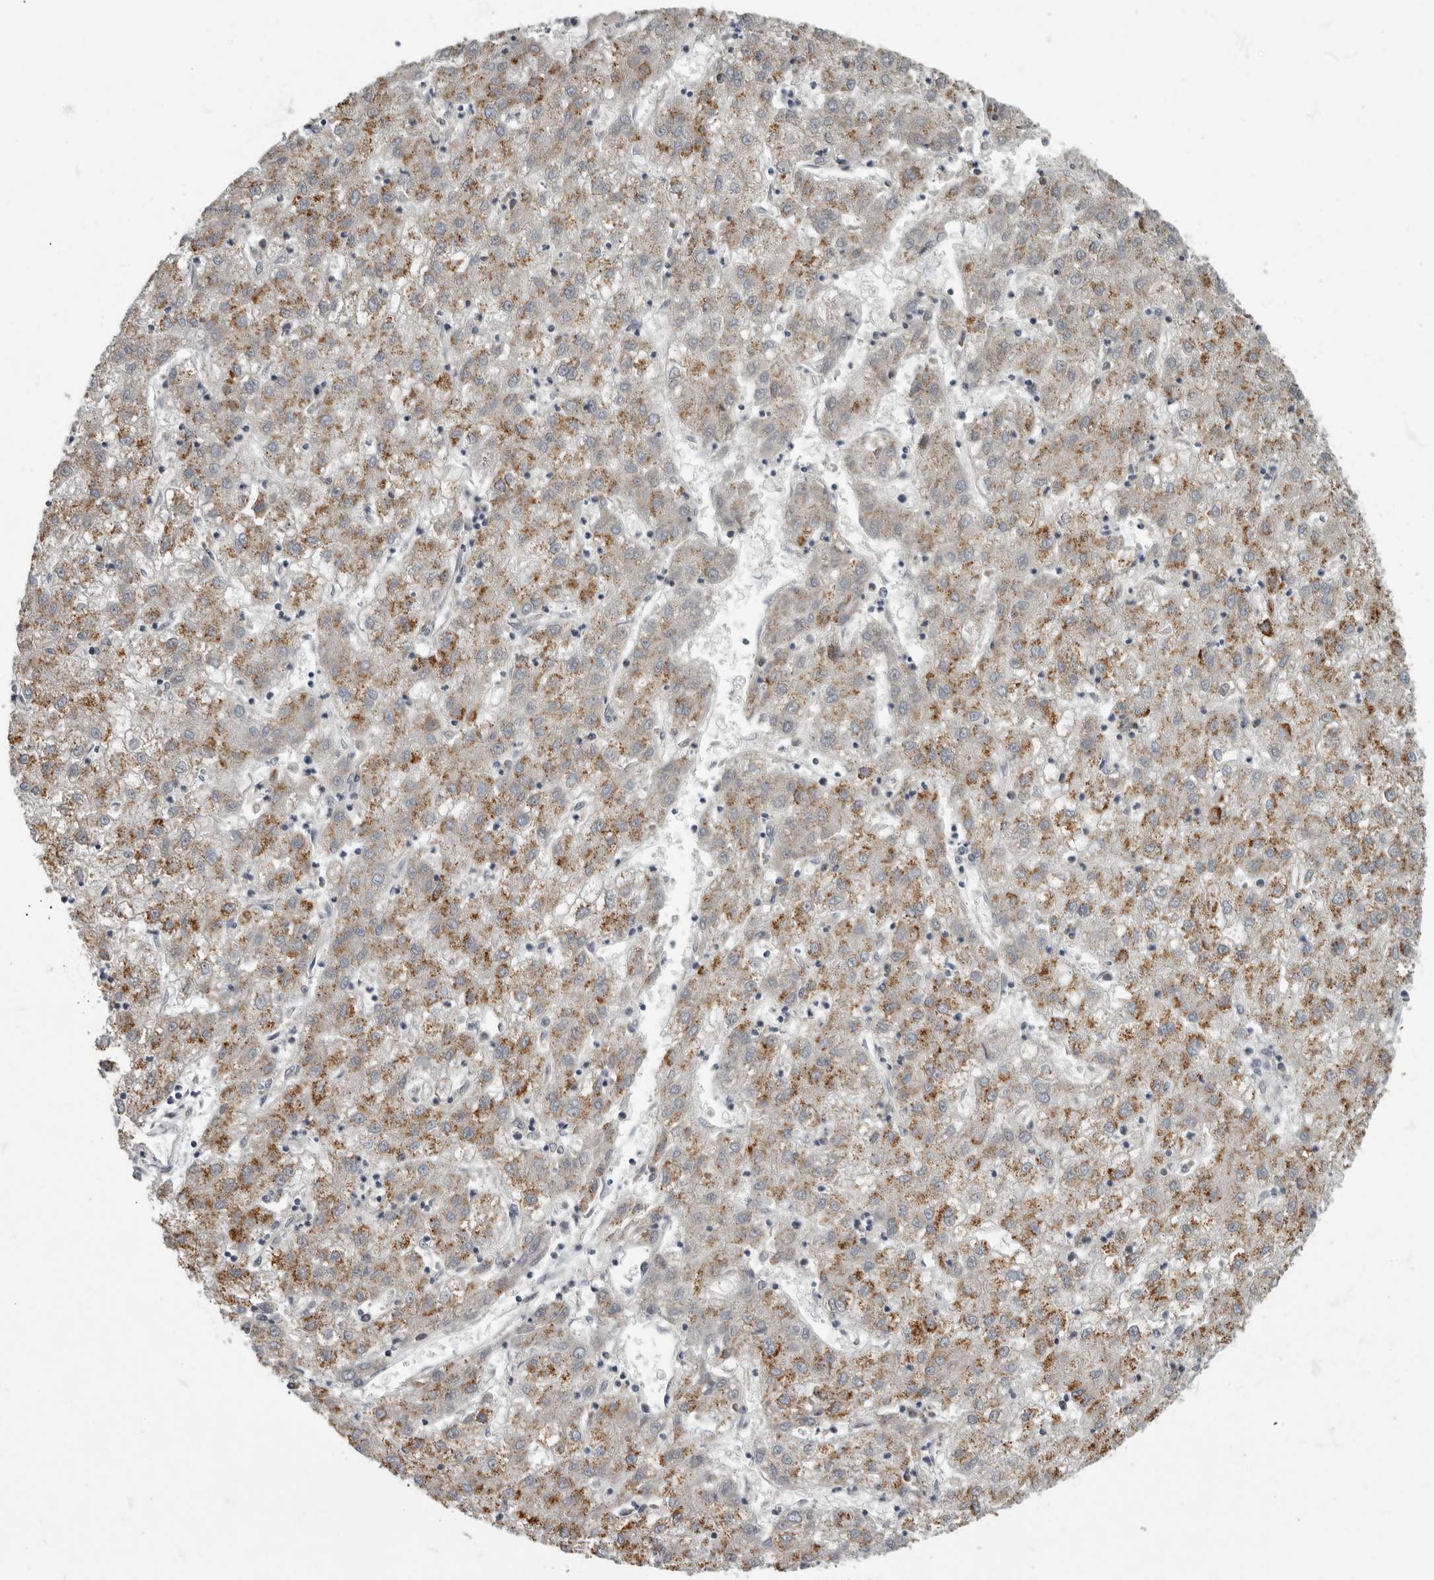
{"staining": {"intensity": "moderate", "quantity": "25%-75%", "location": "cytoplasmic/membranous"}, "tissue": "liver cancer", "cell_type": "Tumor cells", "image_type": "cancer", "snomed": [{"axis": "morphology", "description": "Carcinoma, Hepatocellular, NOS"}, {"axis": "topography", "description": "Liver"}], "caption": "DAB (3,3'-diaminobenzidine) immunohistochemical staining of human liver hepatocellular carcinoma exhibits moderate cytoplasmic/membranous protein staining in about 25%-75% of tumor cells.", "gene": "PDK1", "patient": {"sex": "male", "age": 72}}